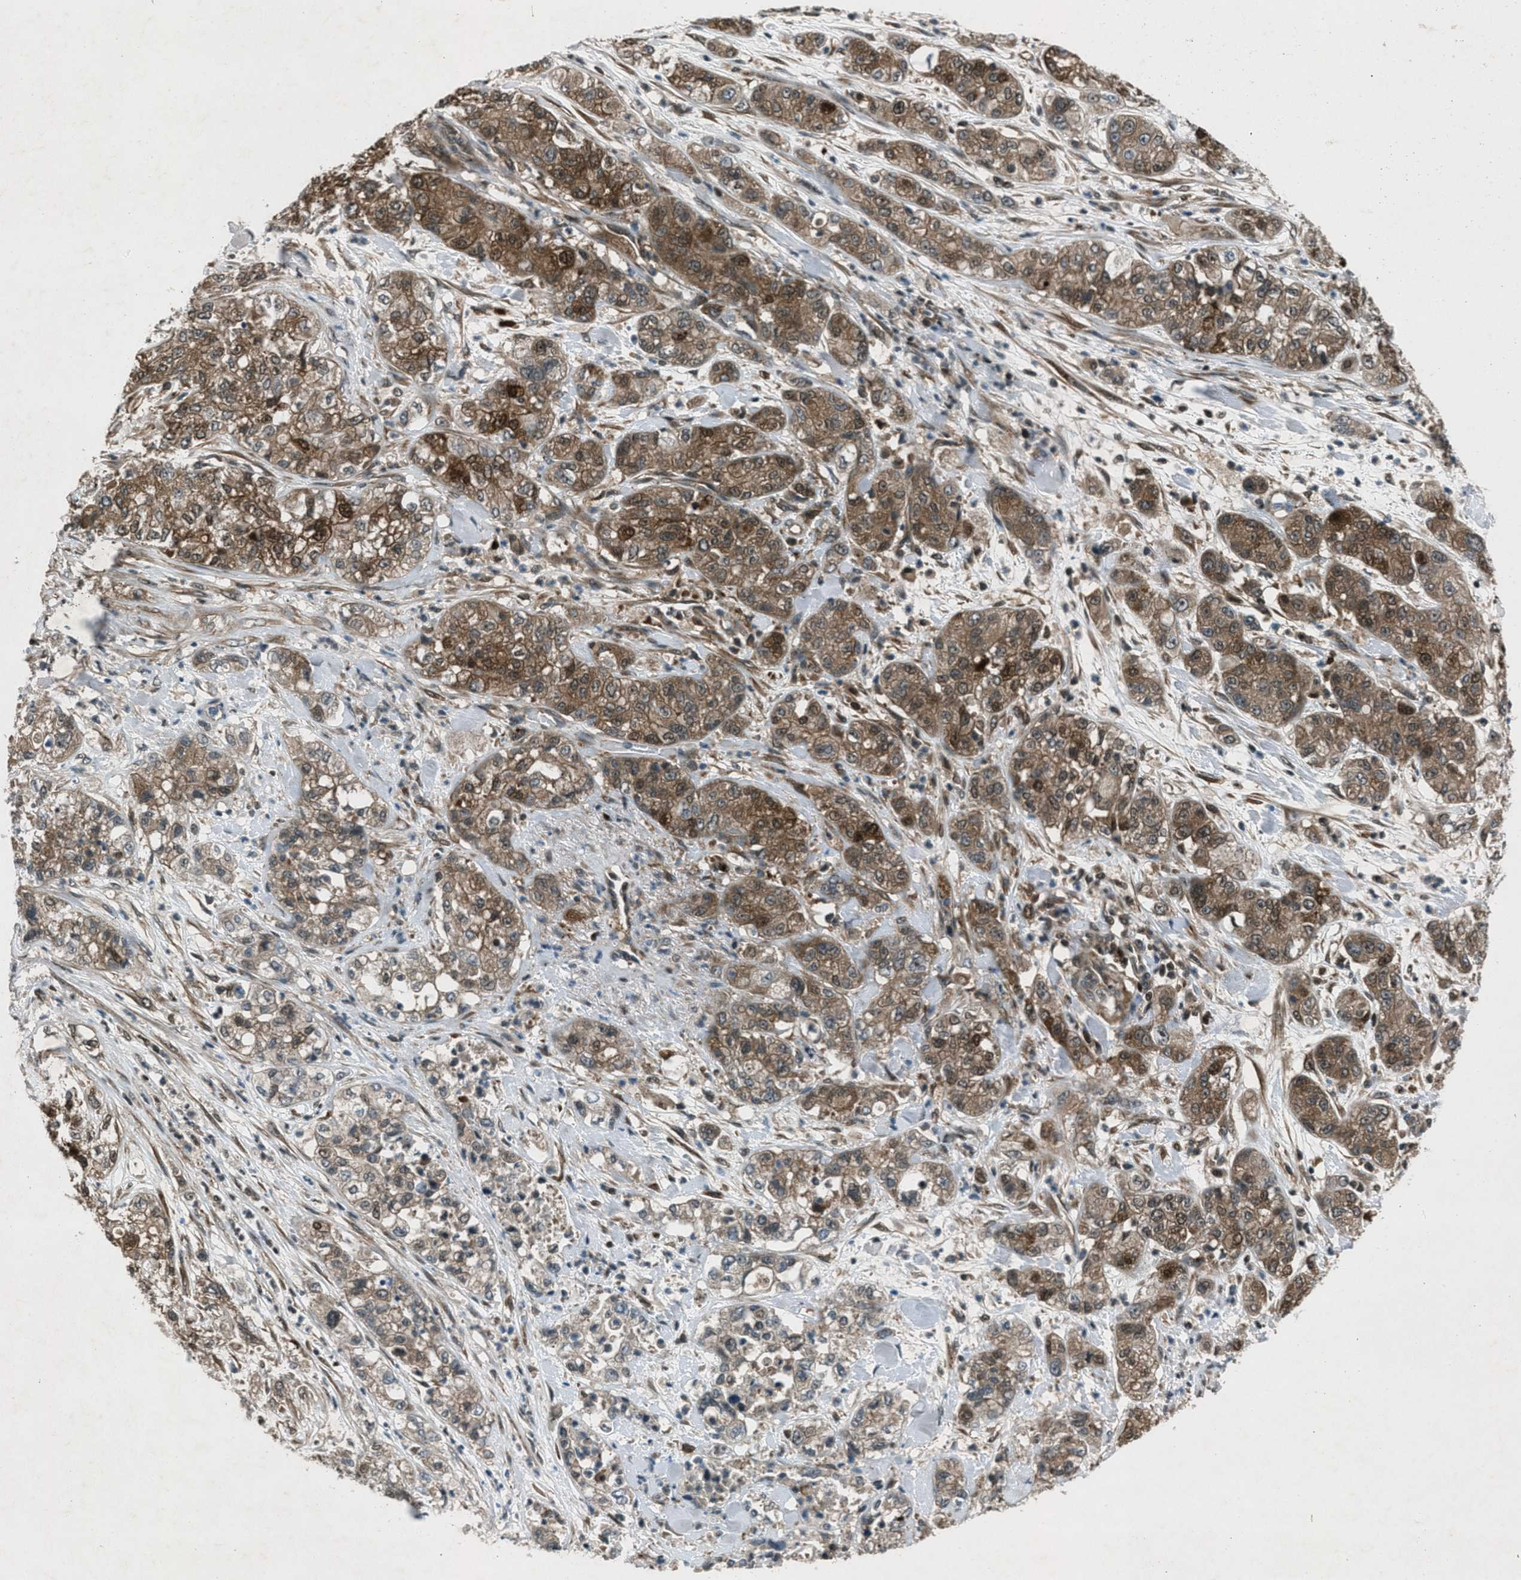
{"staining": {"intensity": "moderate", "quantity": ">75%", "location": "cytoplasmic/membranous"}, "tissue": "pancreatic cancer", "cell_type": "Tumor cells", "image_type": "cancer", "snomed": [{"axis": "morphology", "description": "Adenocarcinoma, NOS"}, {"axis": "topography", "description": "Pancreas"}], "caption": "Approximately >75% of tumor cells in adenocarcinoma (pancreatic) reveal moderate cytoplasmic/membranous protein staining as visualized by brown immunohistochemical staining.", "gene": "EPSTI1", "patient": {"sex": "female", "age": 78}}